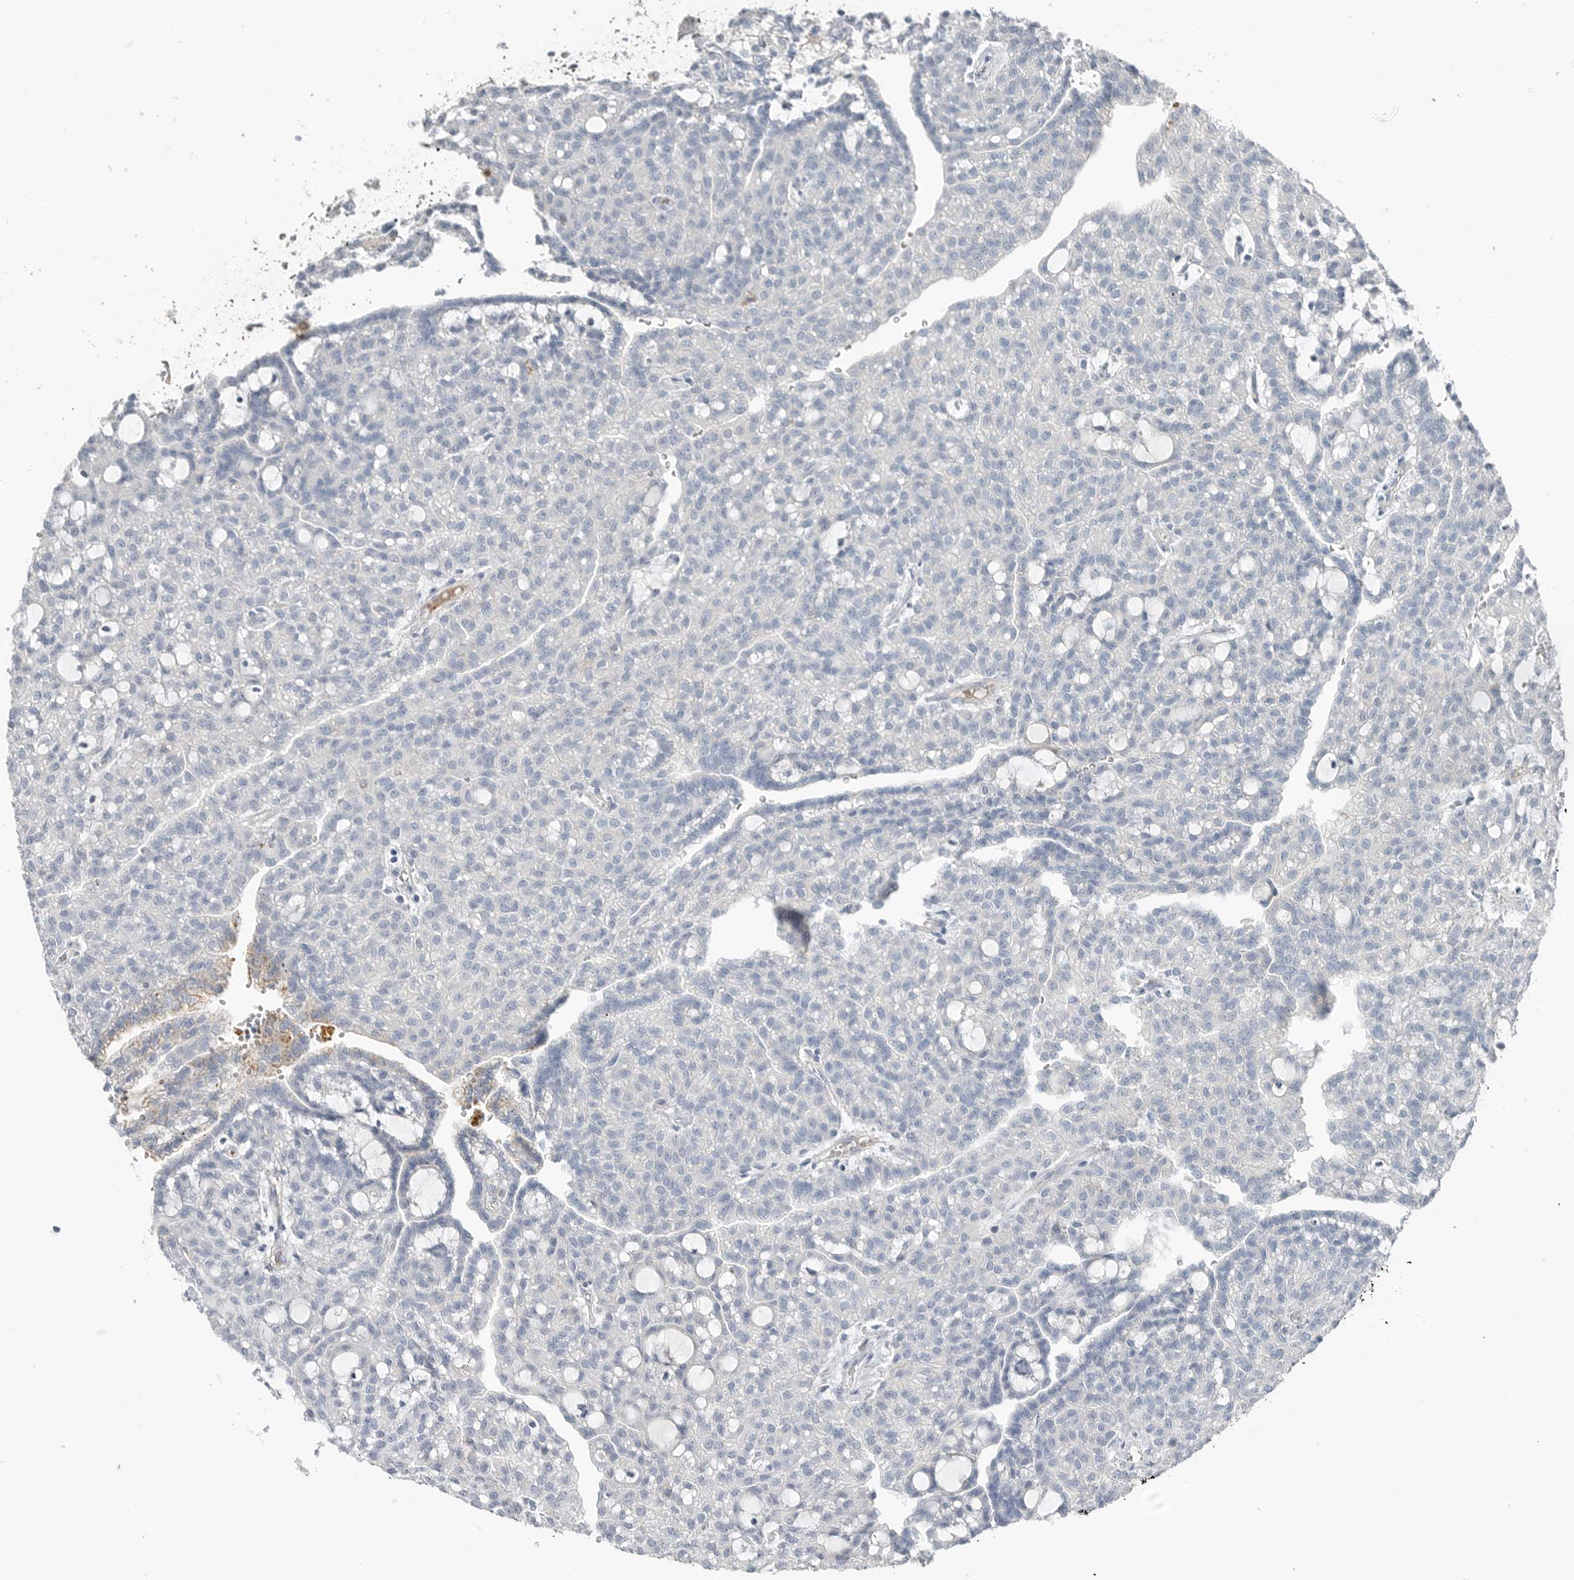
{"staining": {"intensity": "negative", "quantity": "none", "location": "none"}, "tissue": "renal cancer", "cell_type": "Tumor cells", "image_type": "cancer", "snomed": [{"axis": "morphology", "description": "Adenocarcinoma, NOS"}, {"axis": "topography", "description": "Kidney"}], "caption": "High magnification brightfield microscopy of renal cancer stained with DAB (brown) and counterstained with hematoxylin (blue): tumor cells show no significant expression.", "gene": "SERPINB7", "patient": {"sex": "male", "age": 63}}